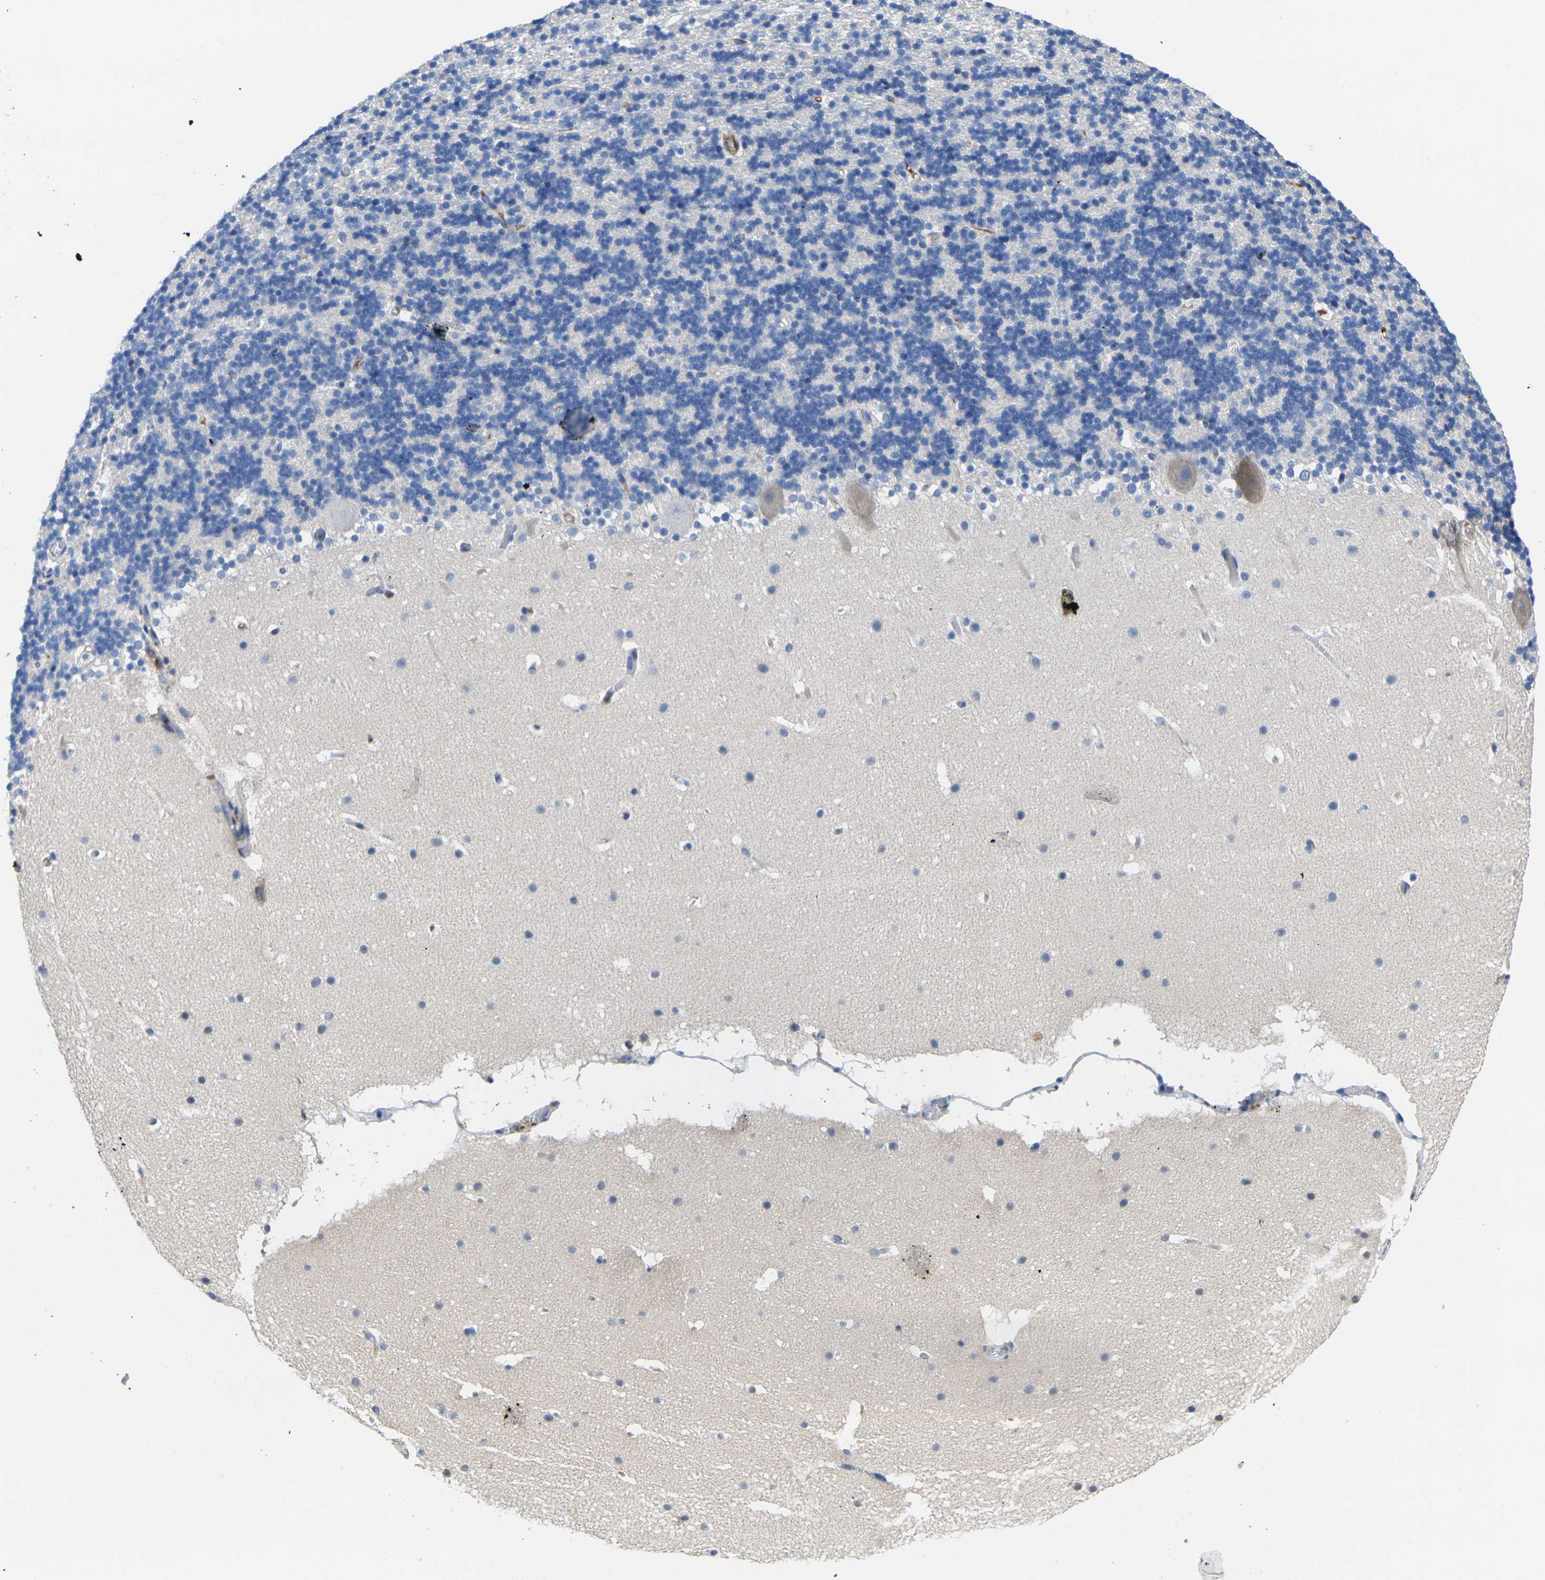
{"staining": {"intensity": "negative", "quantity": "none", "location": "none"}, "tissue": "cerebellum", "cell_type": "Cells in granular layer", "image_type": "normal", "snomed": [{"axis": "morphology", "description": "Normal tissue, NOS"}, {"axis": "topography", "description": "Cerebellum"}], "caption": "Micrograph shows no significant protein staining in cells in granular layer of benign cerebellum. The staining is performed using DAB brown chromogen with nuclei counter-stained in using hematoxylin.", "gene": "GREM2", "patient": {"sex": "male", "age": 45}}